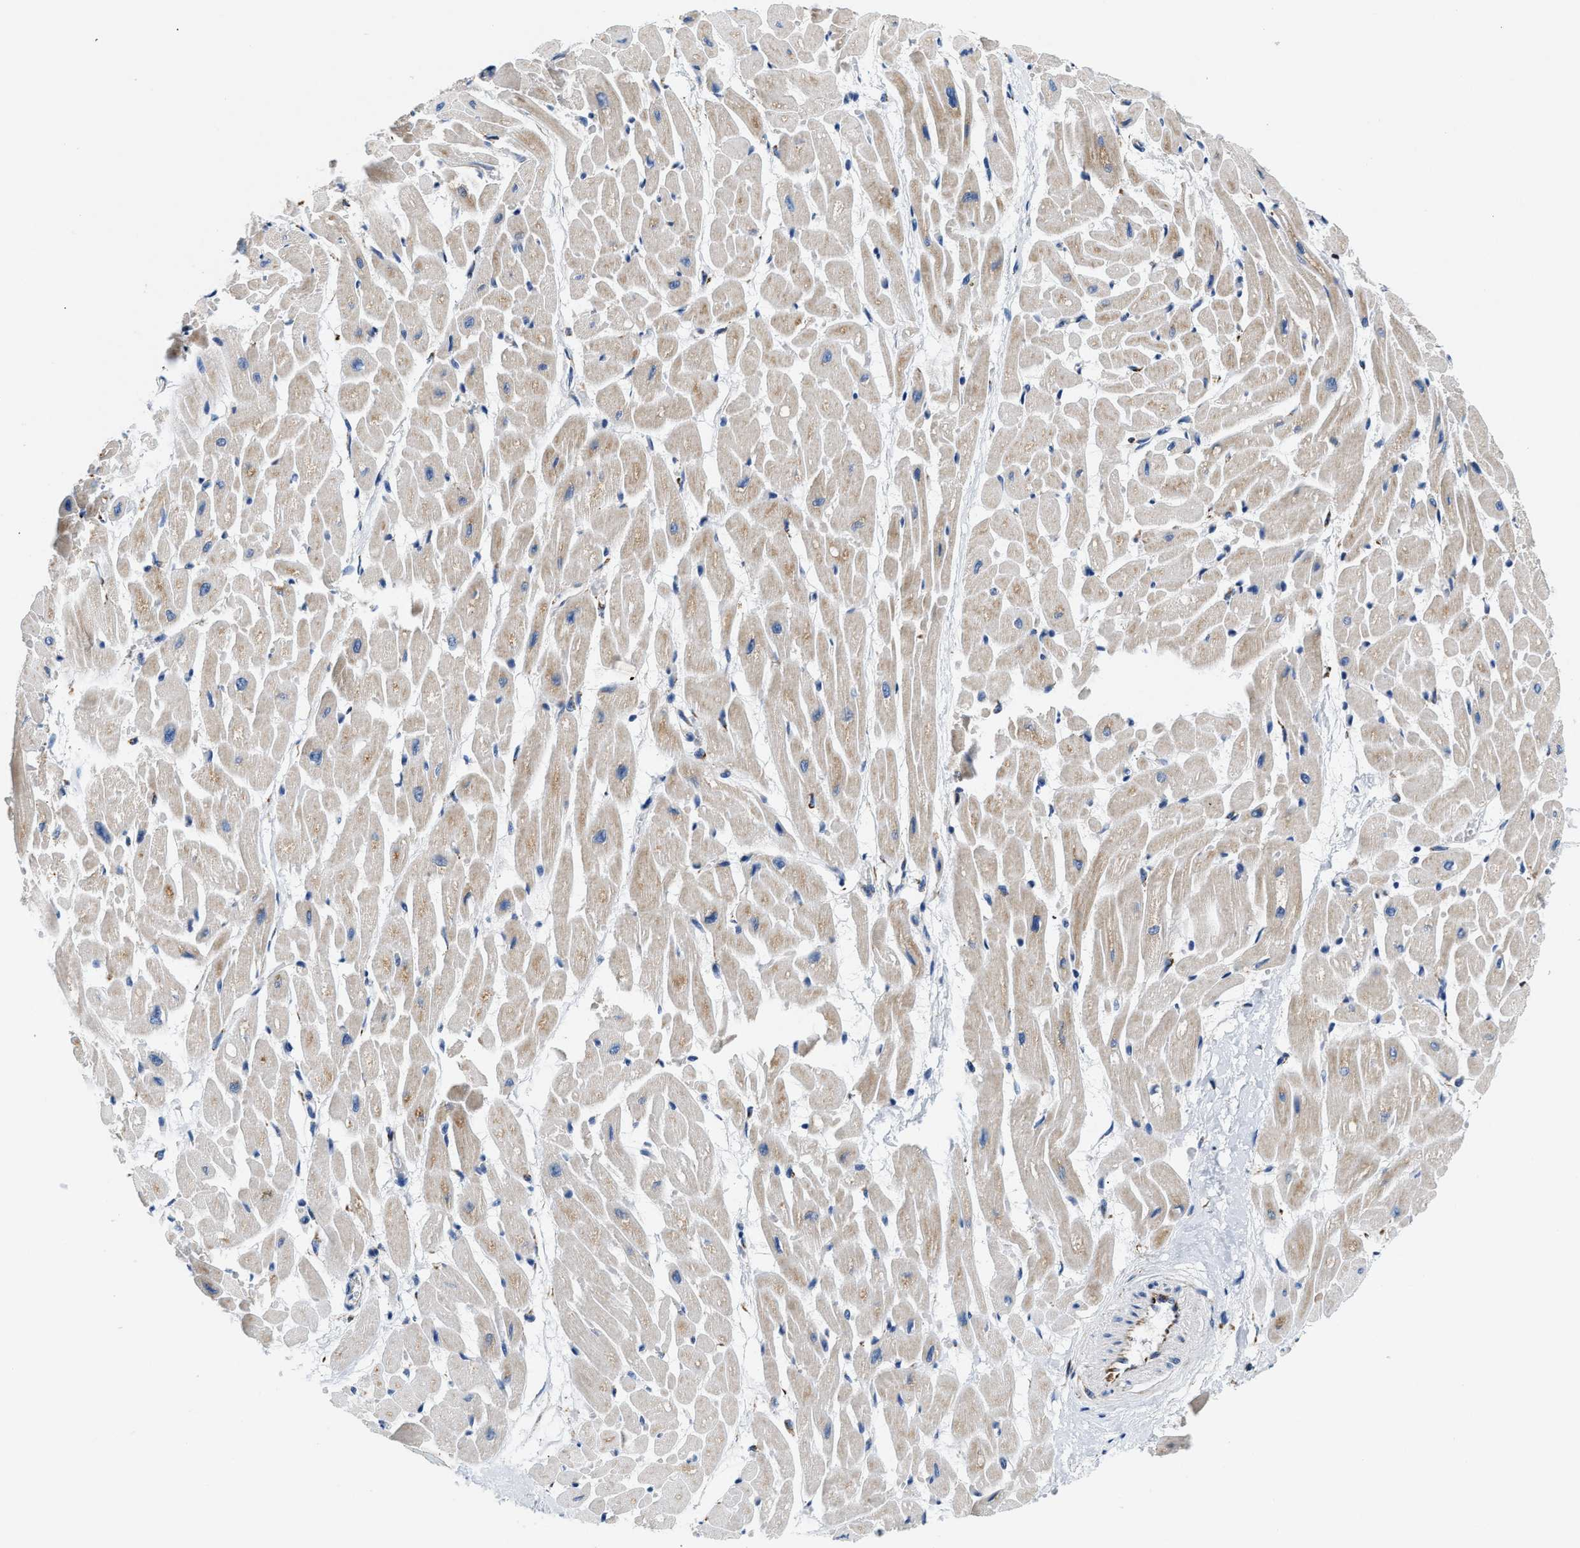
{"staining": {"intensity": "moderate", "quantity": "25%-75%", "location": "cytoplasmic/membranous"}, "tissue": "heart muscle", "cell_type": "Cardiomyocytes", "image_type": "normal", "snomed": [{"axis": "morphology", "description": "Normal tissue, NOS"}, {"axis": "topography", "description": "Heart"}], "caption": "A micrograph of heart muscle stained for a protein reveals moderate cytoplasmic/membranous brown staining in cardiomyocytes. The staining is performed using DAB (3,3'-diaminobenzidine) brown chromogen to label protein expression. The nuclei are counter-stained blue using hematoxylin.", "gene": "SFXN1", "patient": {"sex": "male", "age": 45}}